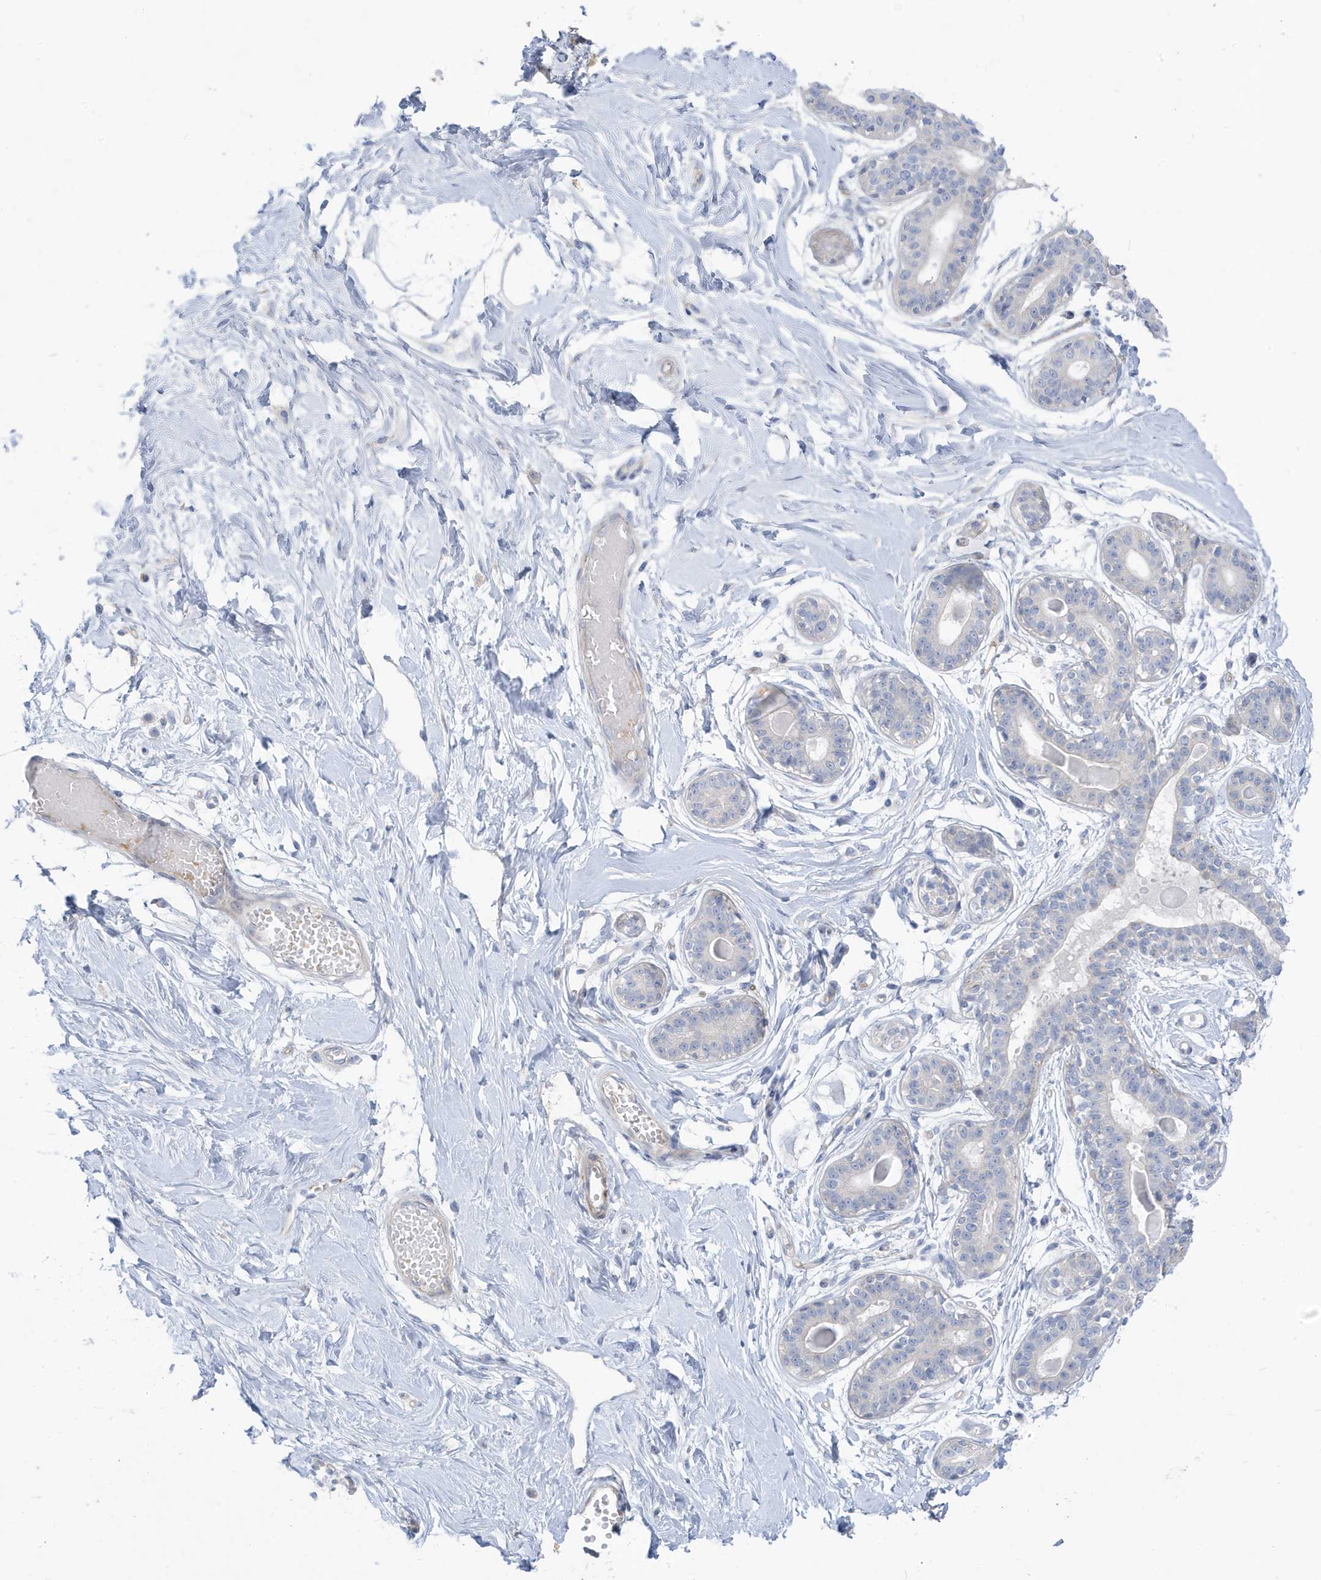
{"staining": {"intensity": "negative", "quantity": "none", "location": "none"}, "tissue": "breast", "cell_type": "Adipocytes", "image_type": "normal", "snomed": [{"axis": "morphology", "description": "Normal tissue, NOS"}, {"axis": "topography", "description": "Breast"}], "caption": "The micrograph demonstrates no significant staining in adipocytes of breast. Nuclei are stained in blue.", "gene": "ATP13A5", "patient": {"sex": "female", "age": 45}}